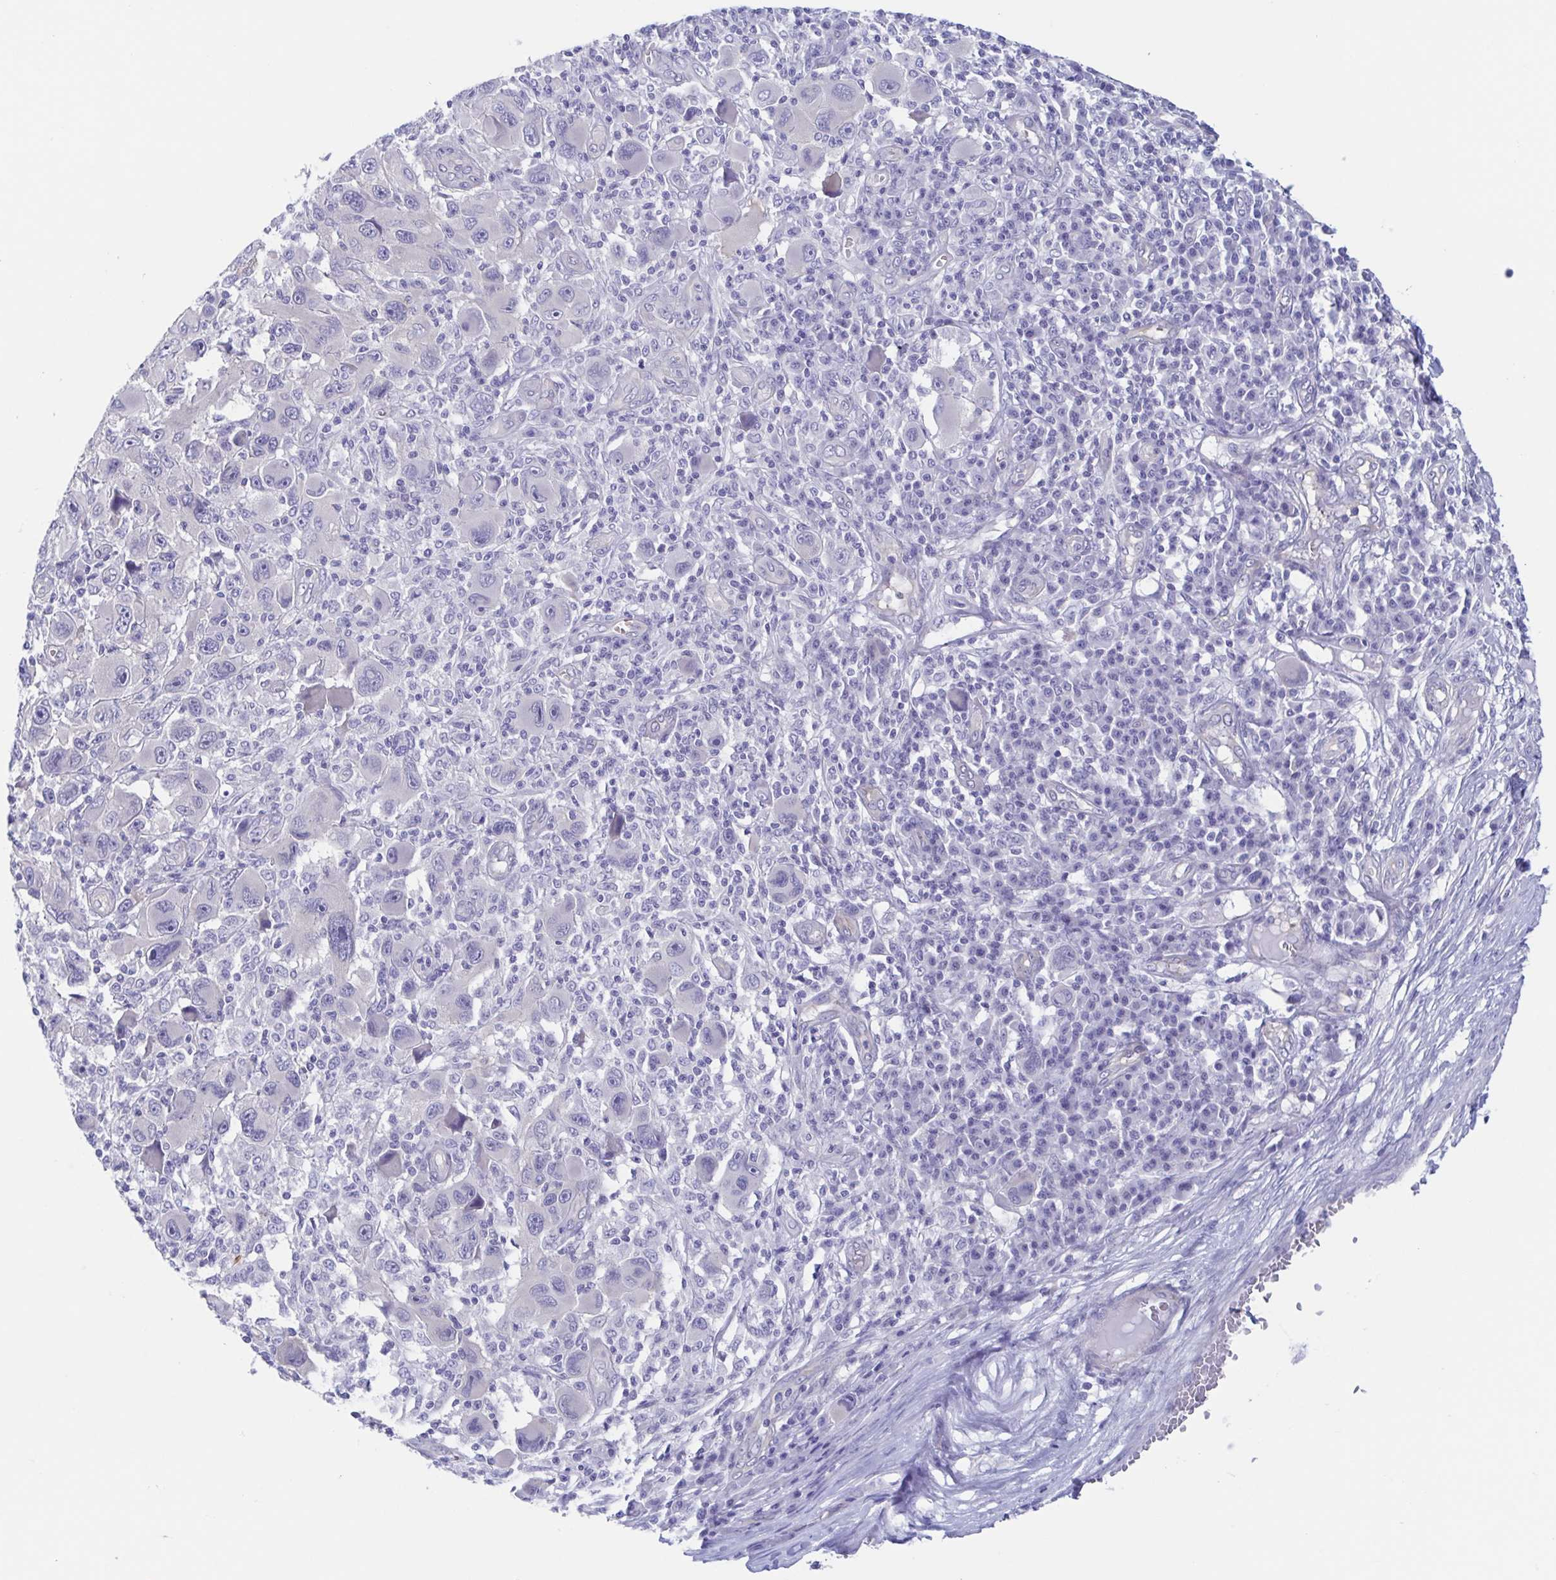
{"staining": {"intensity": "negative", "quantity": "none", "location": "none"}, "tissue": "melanoma", "cell_type": "Tumor cells", "image_type": "cancer", "snomed": [{"axis": "morphology", "description": "Malignant melanoma, NOS"}, {"axis": "topography", "description": "Skin"}], "caption": "Photomicrograph shows no protein positivity in tumor cells of malignant melanoma tissue. (Brightfield microscopy of DAB immunohistochemistry at high magnification).", "gene": "TEX12", "patient": {"sex": "male", "age": 53}}